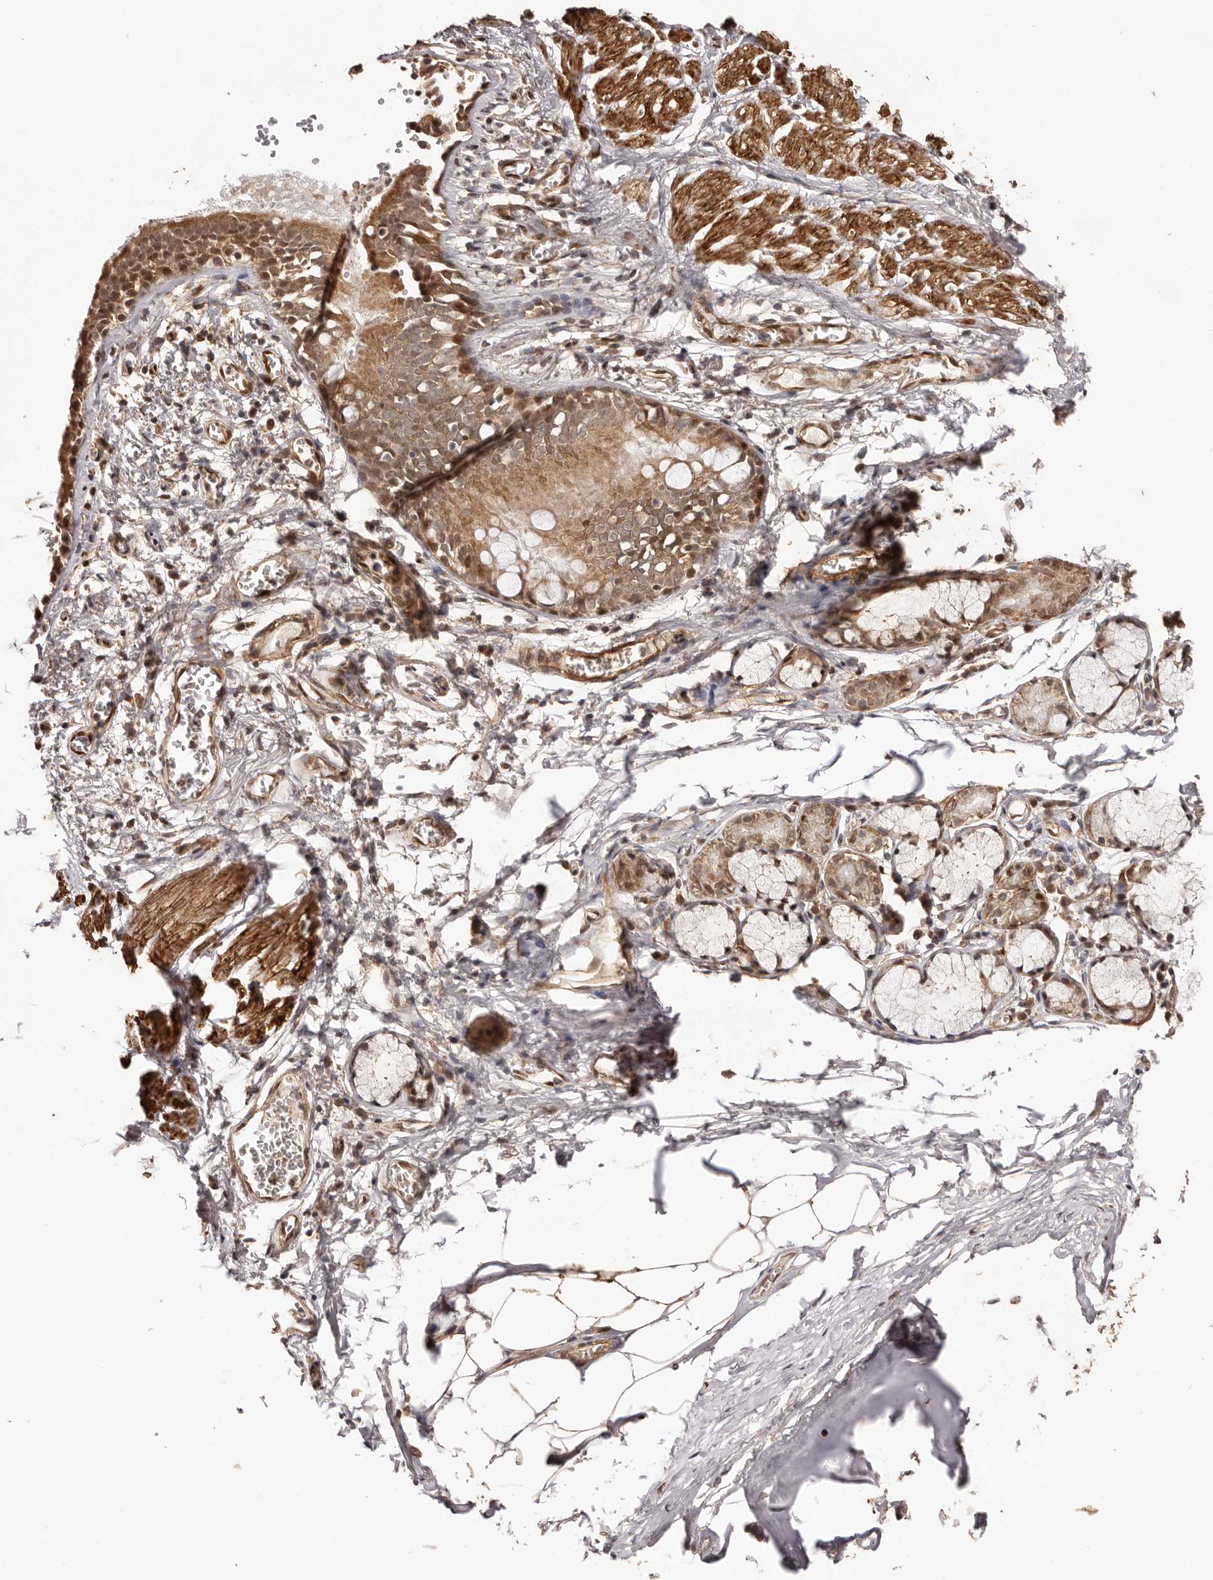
{"staining": {"intensity": "moderate", "quantity": ">75%", "location": "cytoplasmic/membranous,nuclear"}, "tissue": "bronchus", "cell_type": "Respiratory epithelial cells", "image_type": "normal", "snomed": [{"axis": "morphology", "description": "Normal tissue, NOS"}, {"axis": "topography", "description": "Bronchus"}, {"axis": "topography", "description": "Lung"}], "caption": "Protein staining of normal bronchus demonstrates moderate cytoplasmic/membranous,nuclear positivity in approximately >75% of respiratory epithelial cells.", "gene": "UBR2", "patient": {"sex": "male", "age": 56}}